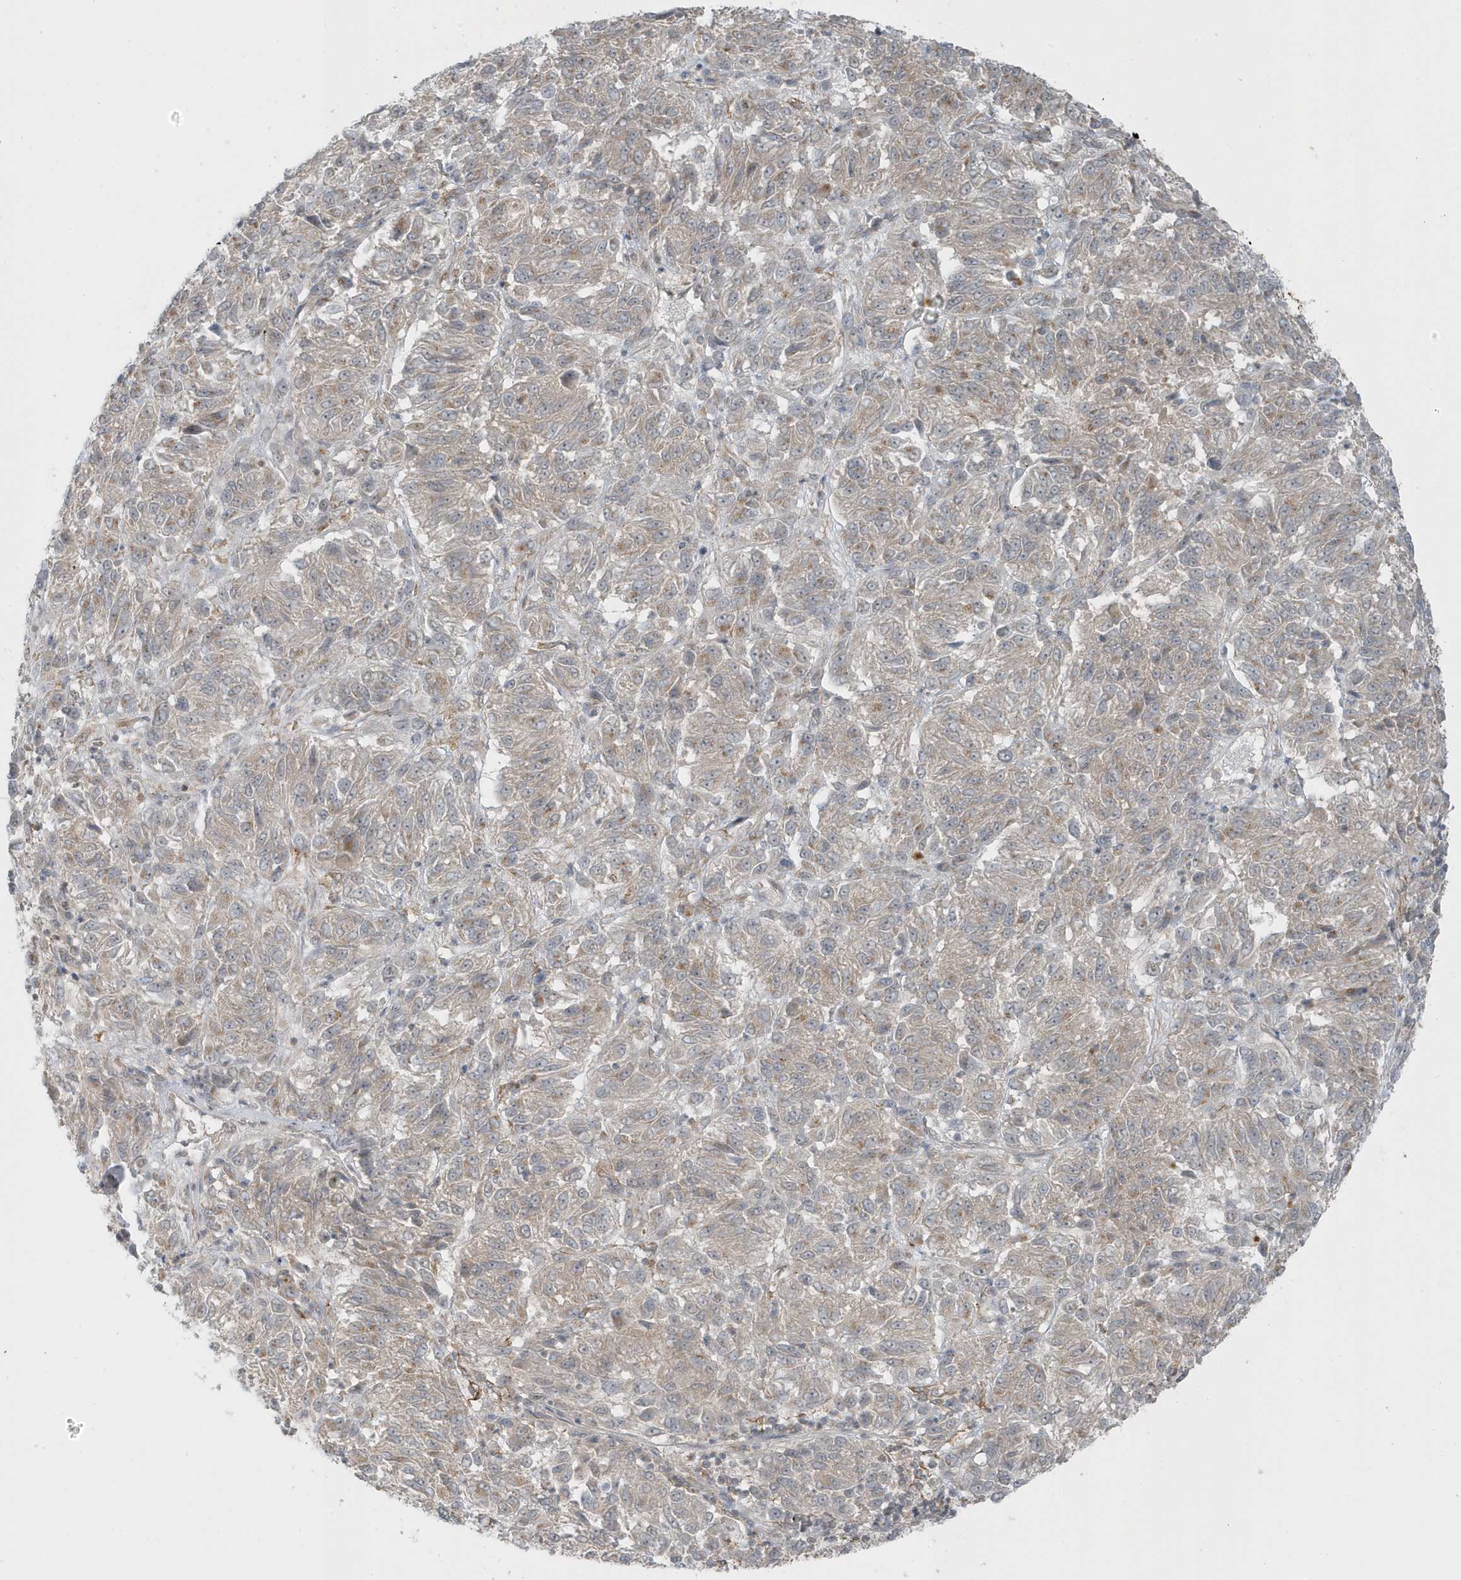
{"staining": {"intensity": "weak", "quantity": "<25%", "location": "cytoplasmic/membranous"}, "tissue": "melanoma", "cell_type": "Tumor cells", "image_type": "cancer", "snomed": [{"axis": "morphology", "description": "Malignant melanoma, Metastatic site"}, {"axis": "topography", "description": "Lung"}], "caption": "Human melanoma stained for a protein using immunohistochemistry (IHC) shows no positivity in tumor cells.", "gene": "PARD3B", "patient": {"sex": "male", "age": 64}}